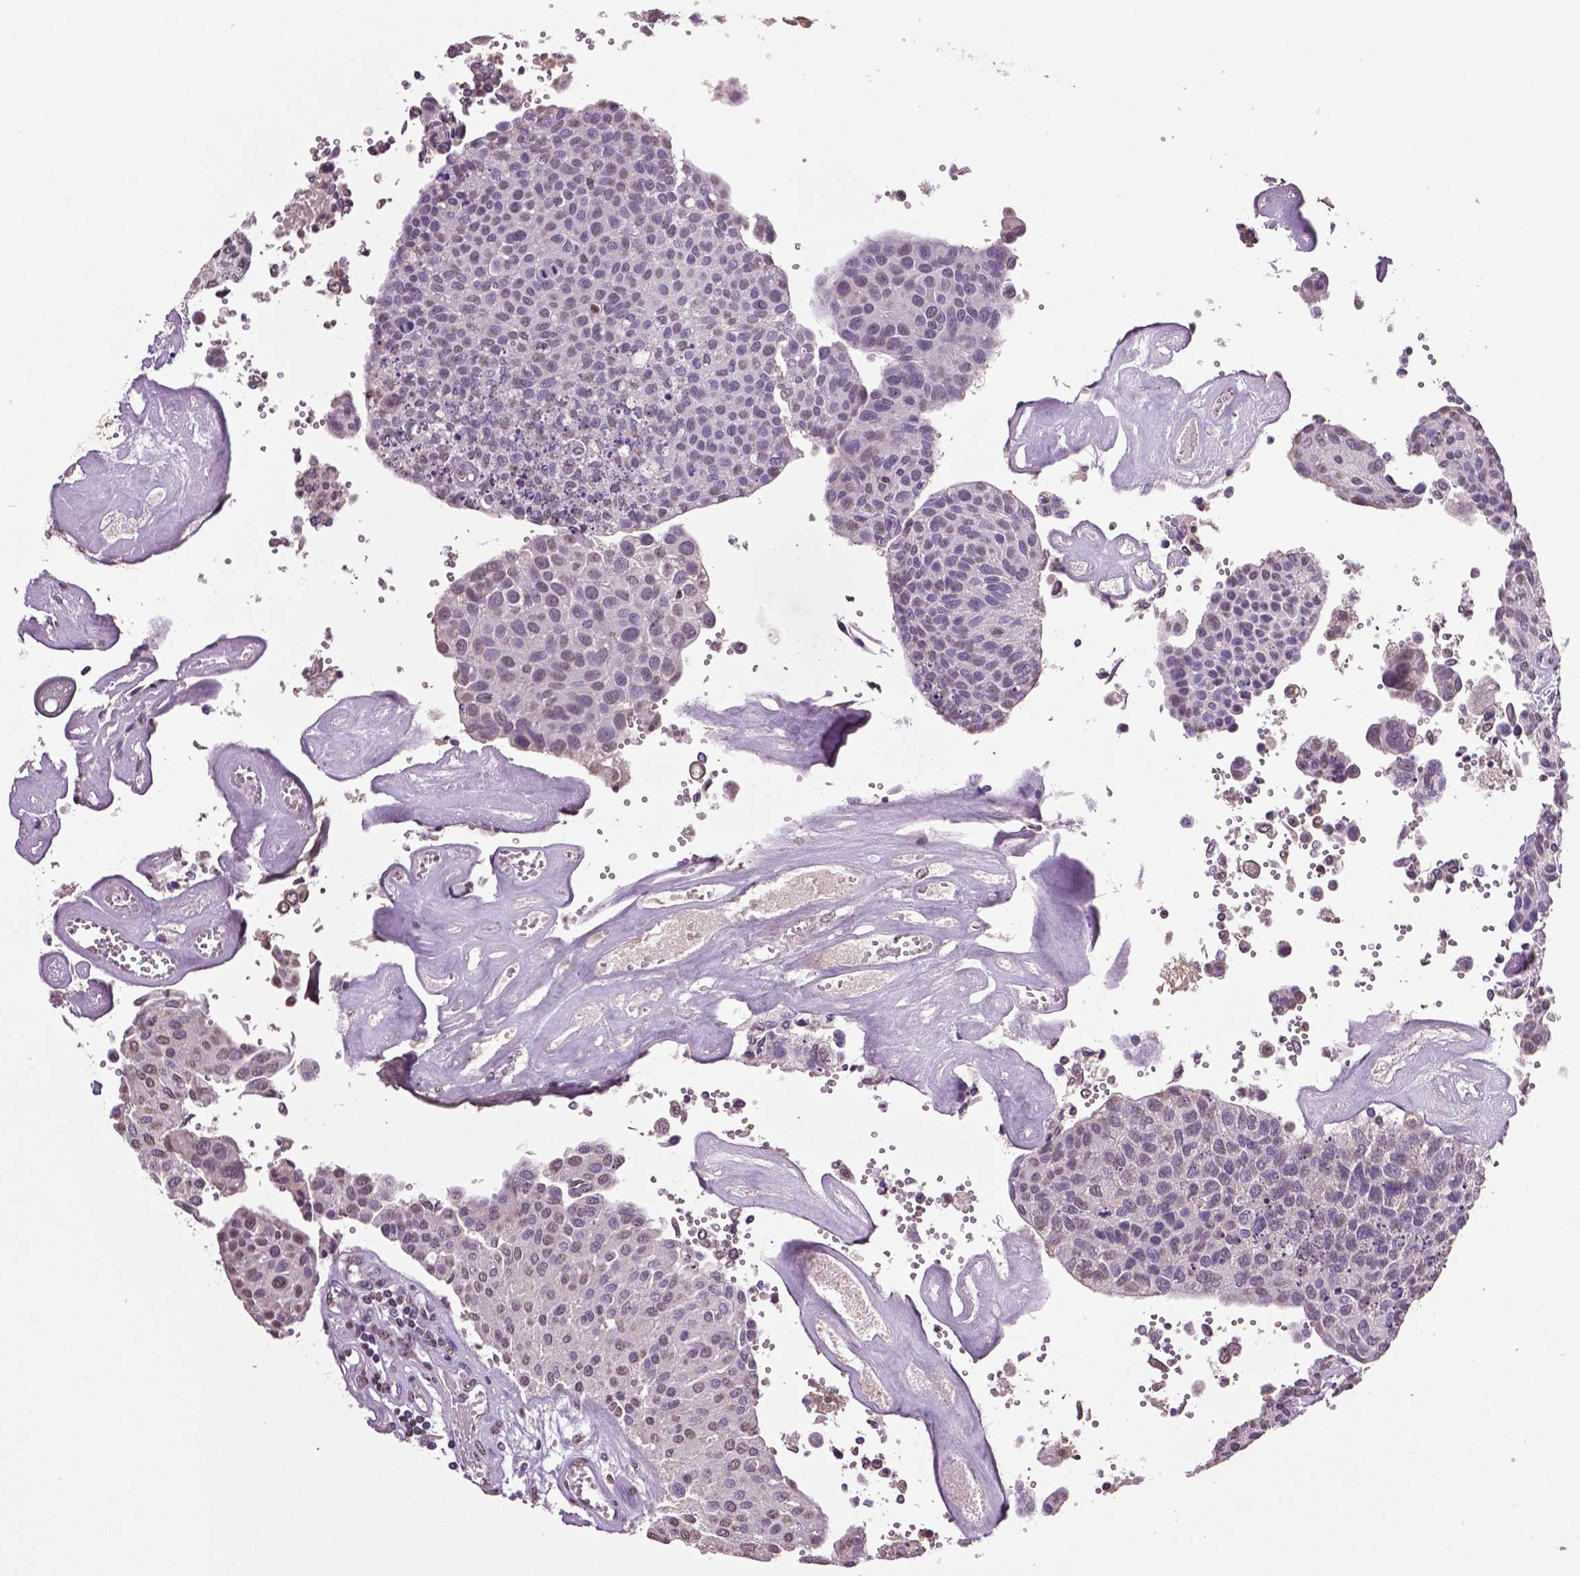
{"staining": {"intensity": "negative", "quantity": "none", "location": "none"}, "tissue": "urothelial cancer", "cell_type": "Tumor cells", "image_type": "cancer", "snomed": [{"axis": "morphology", "description": "Urothelial carcinoma, NOS"}, {"axis": "topography", "description": "Urinary bladder"}], "caption": "Immunohistochemistry (IHC) histopathology image of transitional cell carcinoma stained for a protein (brown), which exhibits no expression in tumor cells. (DAB (3,3'-diaminobenzidine) immunohistochemistry visualized using brightfield microscopy, high magnification).", "gene": "RUNX3", "patient": {"sex": "male", "age": 55}}